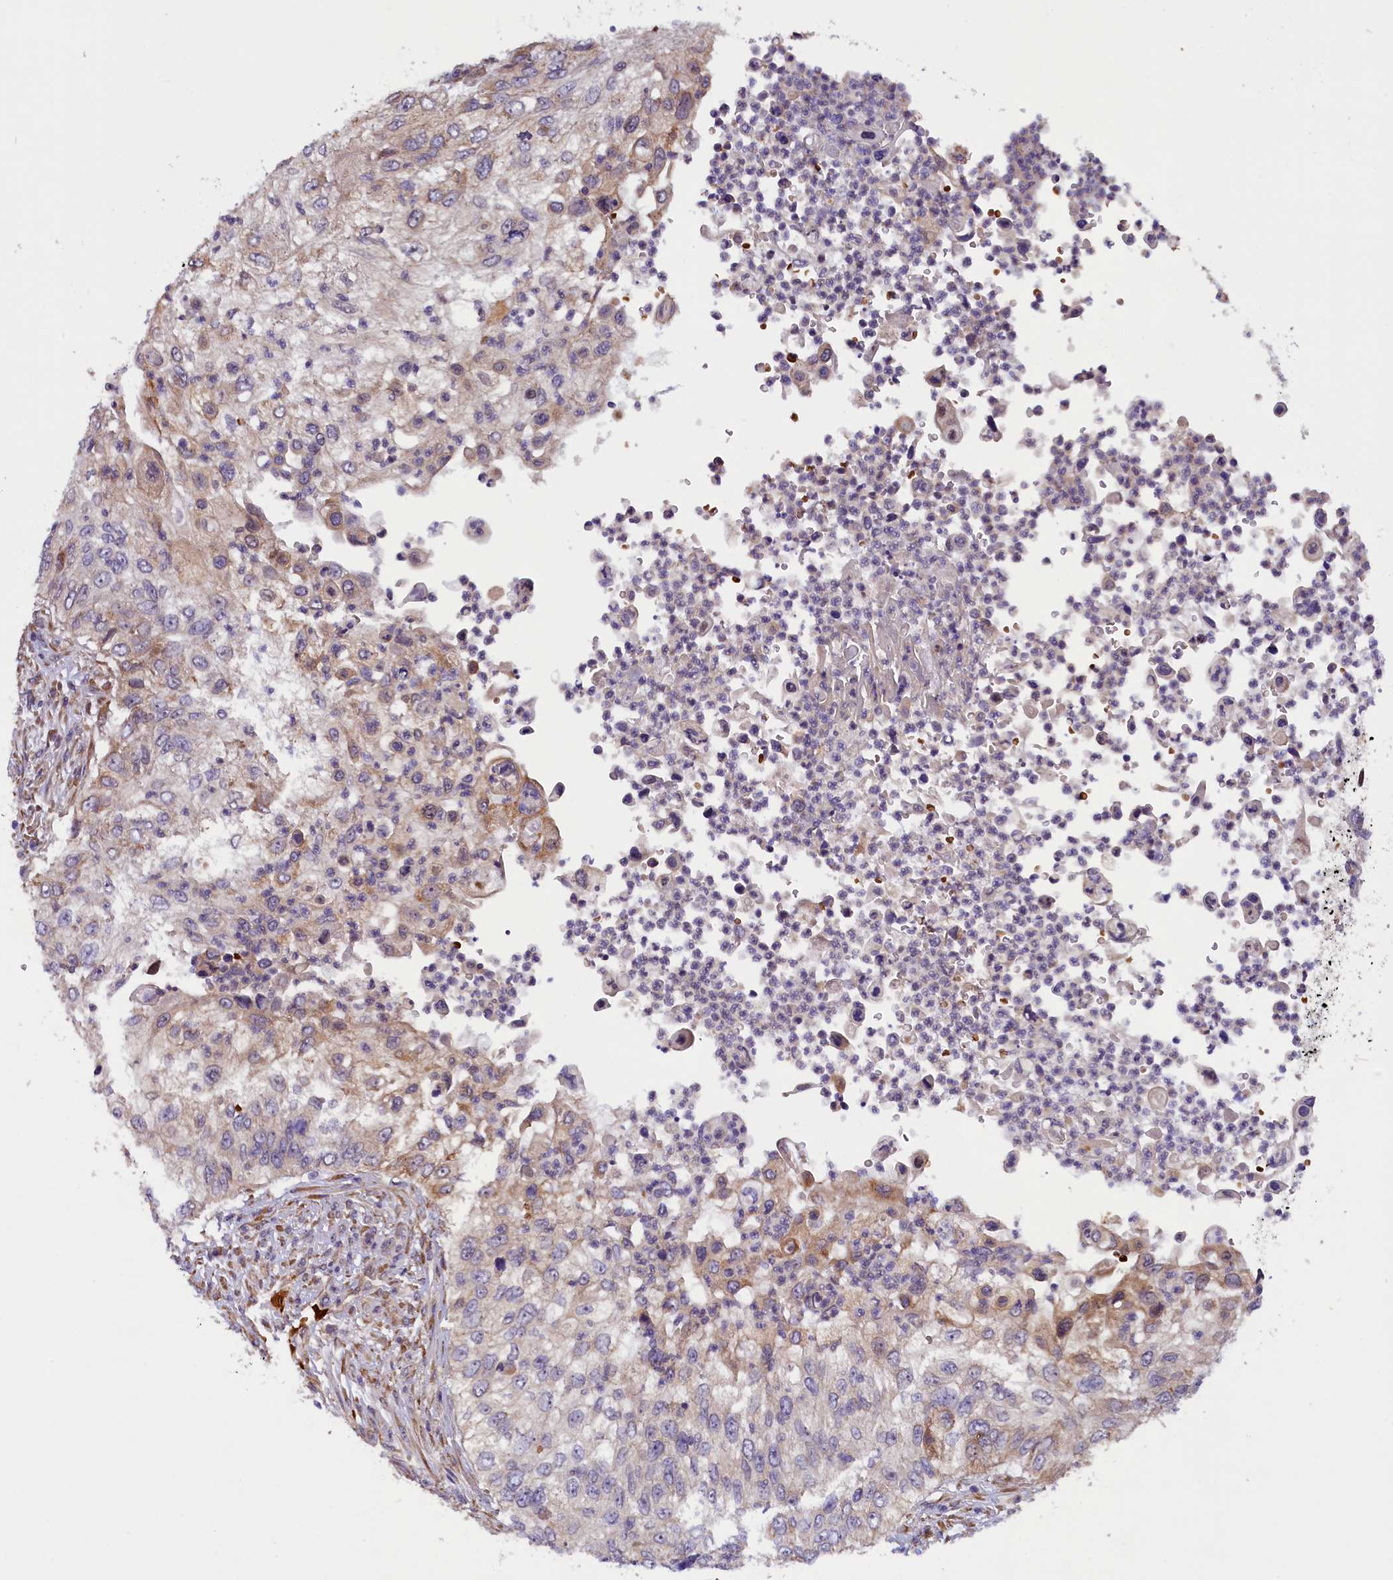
{"staining": {"intensity": "weak", "quantity": "25%-75%", "location": "cytoplasmic/membranous"}, "tissue": "urothelial cancer", "cell_type": "Tumor cells", "image_type": "cancer", "snomed": [{"axis": "morphology", "description": "Urothelial carcinoma, High grade"}, {"axis": "topography", "description": "Urinary bladder"}], "caption": "A brown stain shows weak cytoplasmic/membranous expression of a protein in human high-grade urothelial carcinoma tumor cells. (DAB (3,3'-diaminobenzidine) IHC, brown staining for protein, blue staining for nuclei).", "gene": "CCDC9B", "patient": {"sex": "female", "age": 60}}